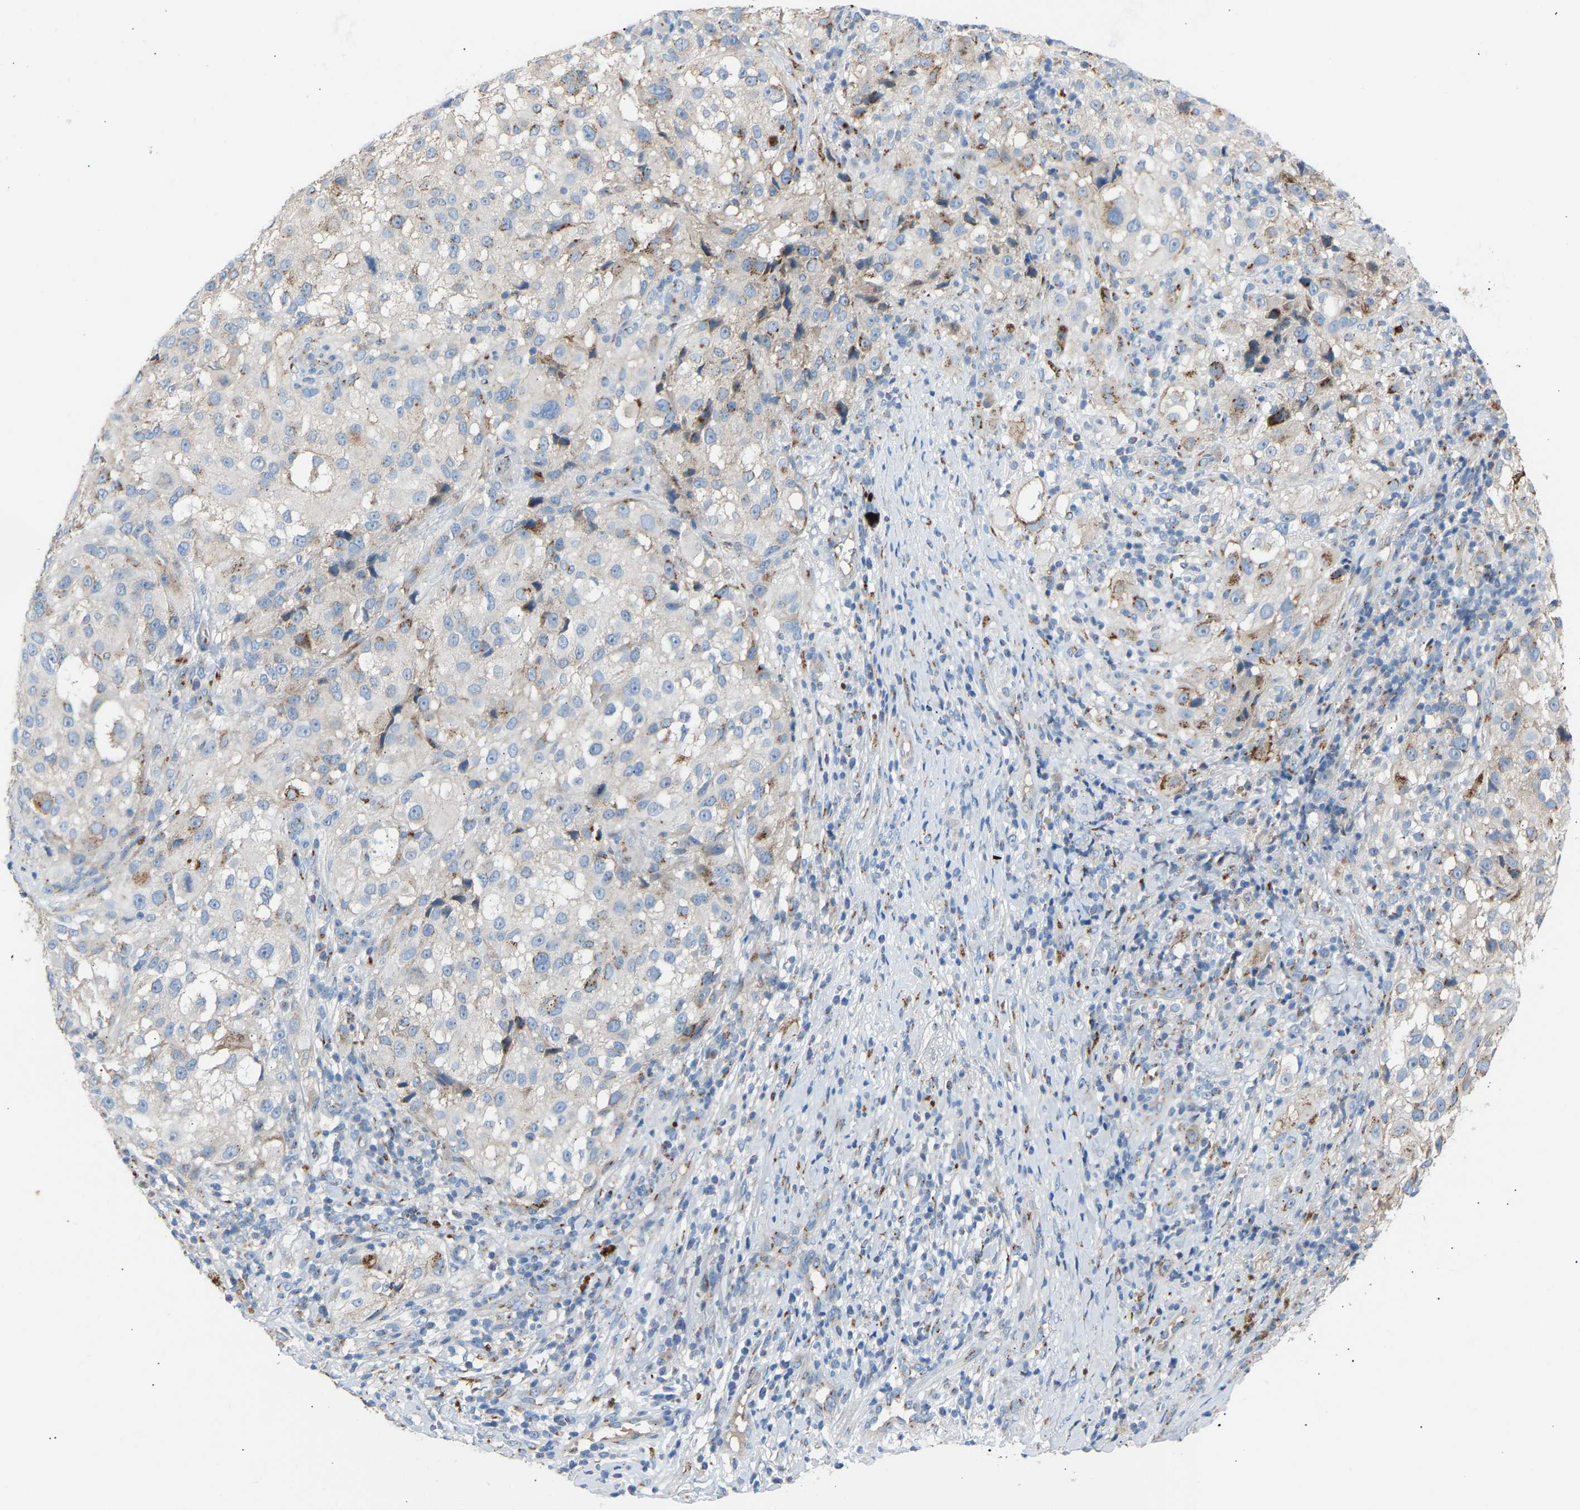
{"staining": {"intensity": "weak", "quantity": "<25%", "location": "cytoplasmic/membranous"}, "tissue": "melanoma", "cell_type": "Tumor cells", "image_type": "cancer", "snomed": [{"axis": "morphology", "description": "Necrosis, NOS"}, {"axis": "morphology", "description": "Malignant melanoma, NOS"}, {"axis": "topography", "description": "Skin"}], "caption": "Malignant melanoma was stained to show a protein in brown. There is no significant expression in tumor cells. (Stains: DAB (3,3'-diaminobenzidine) immunohistochemistry (IHC) with hematoxylin counter stain, Microscopy: brightfield microscopy at high magnification).", "gene": "CYREN", "patient": {"sex": "female", "age": 87}}